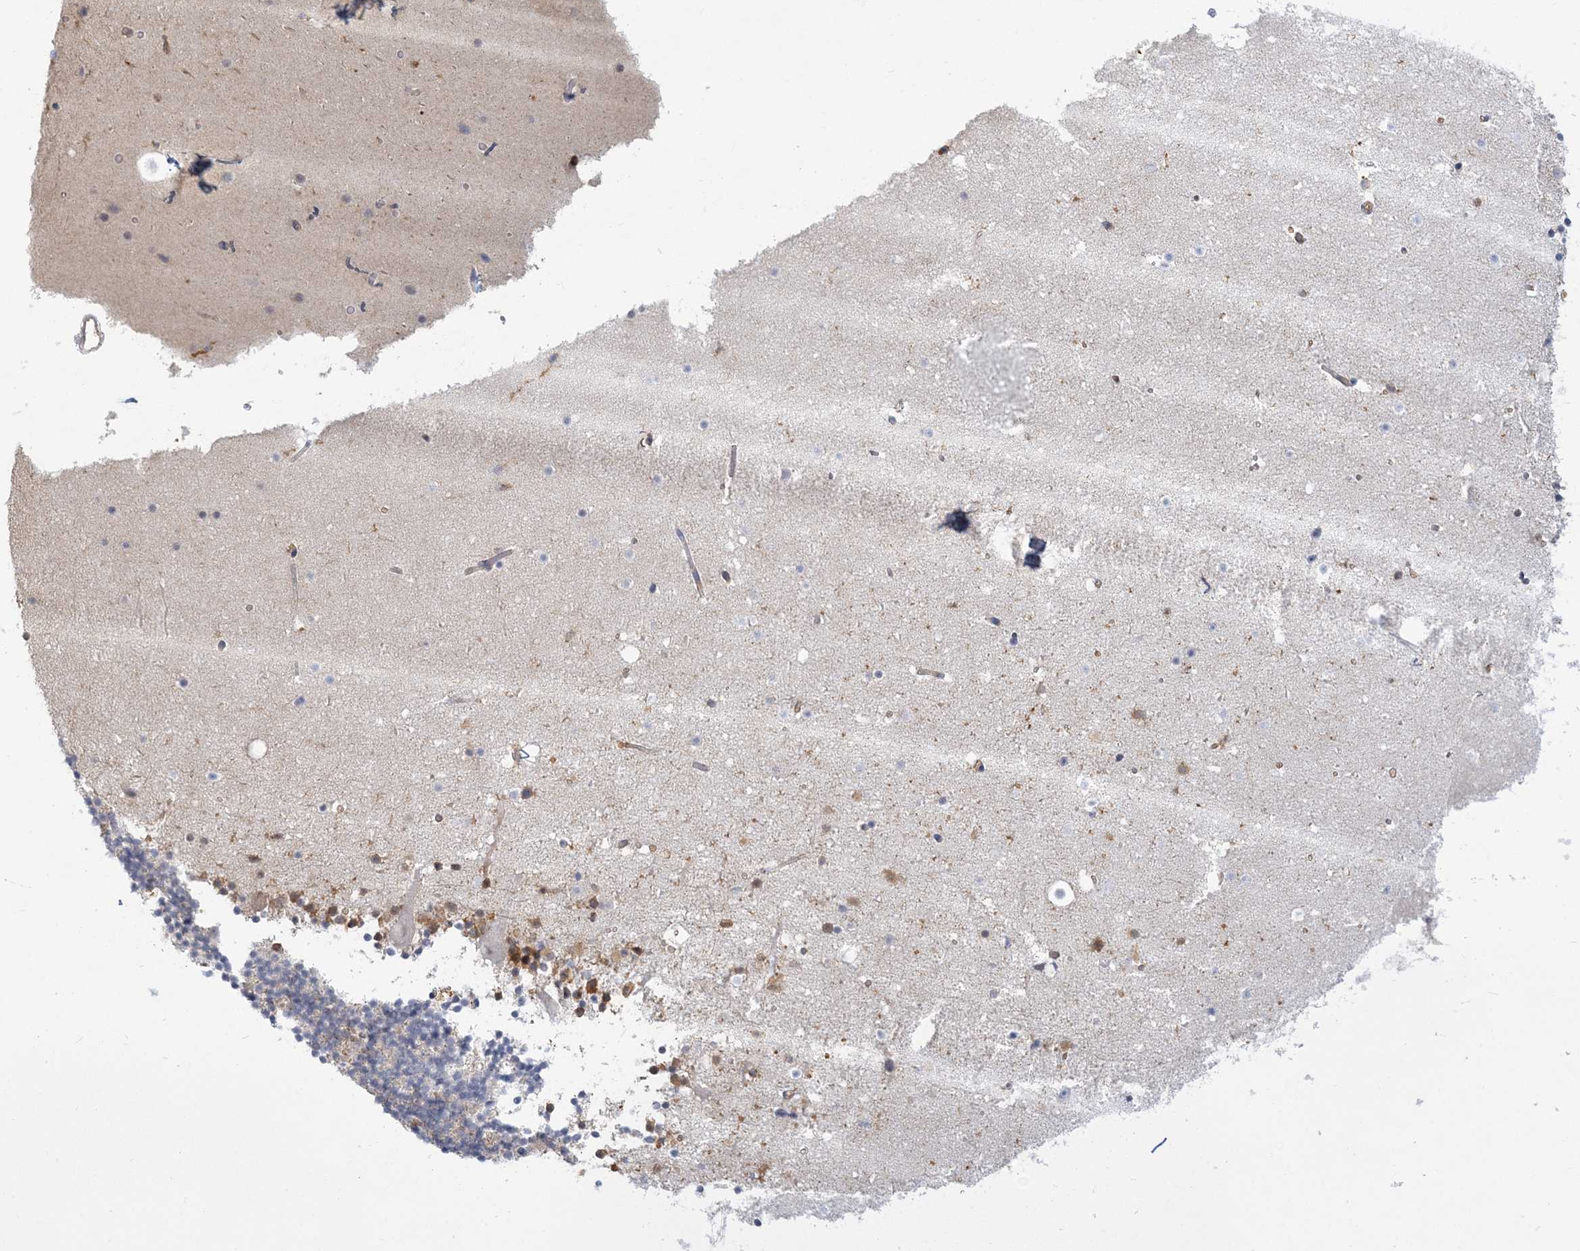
{"staining": {"intensity": "negative", "quantity": "none", "location": "none"}, "tissue": "cerebellum", "cell_type": "Cells in granular layer", "image_type": "normal", "snomed": [{"axis": "morphology", "description": "Normal tissue, NOS"}, {"axis": "topography", "description": "Cerebellum"}], "caption": "Protein analysis of unremarkable cerebellum shows no significant expression in cells in granular layer.", "gene": "ANKS1A", "patient": {"sex": "male", "age": 57}}